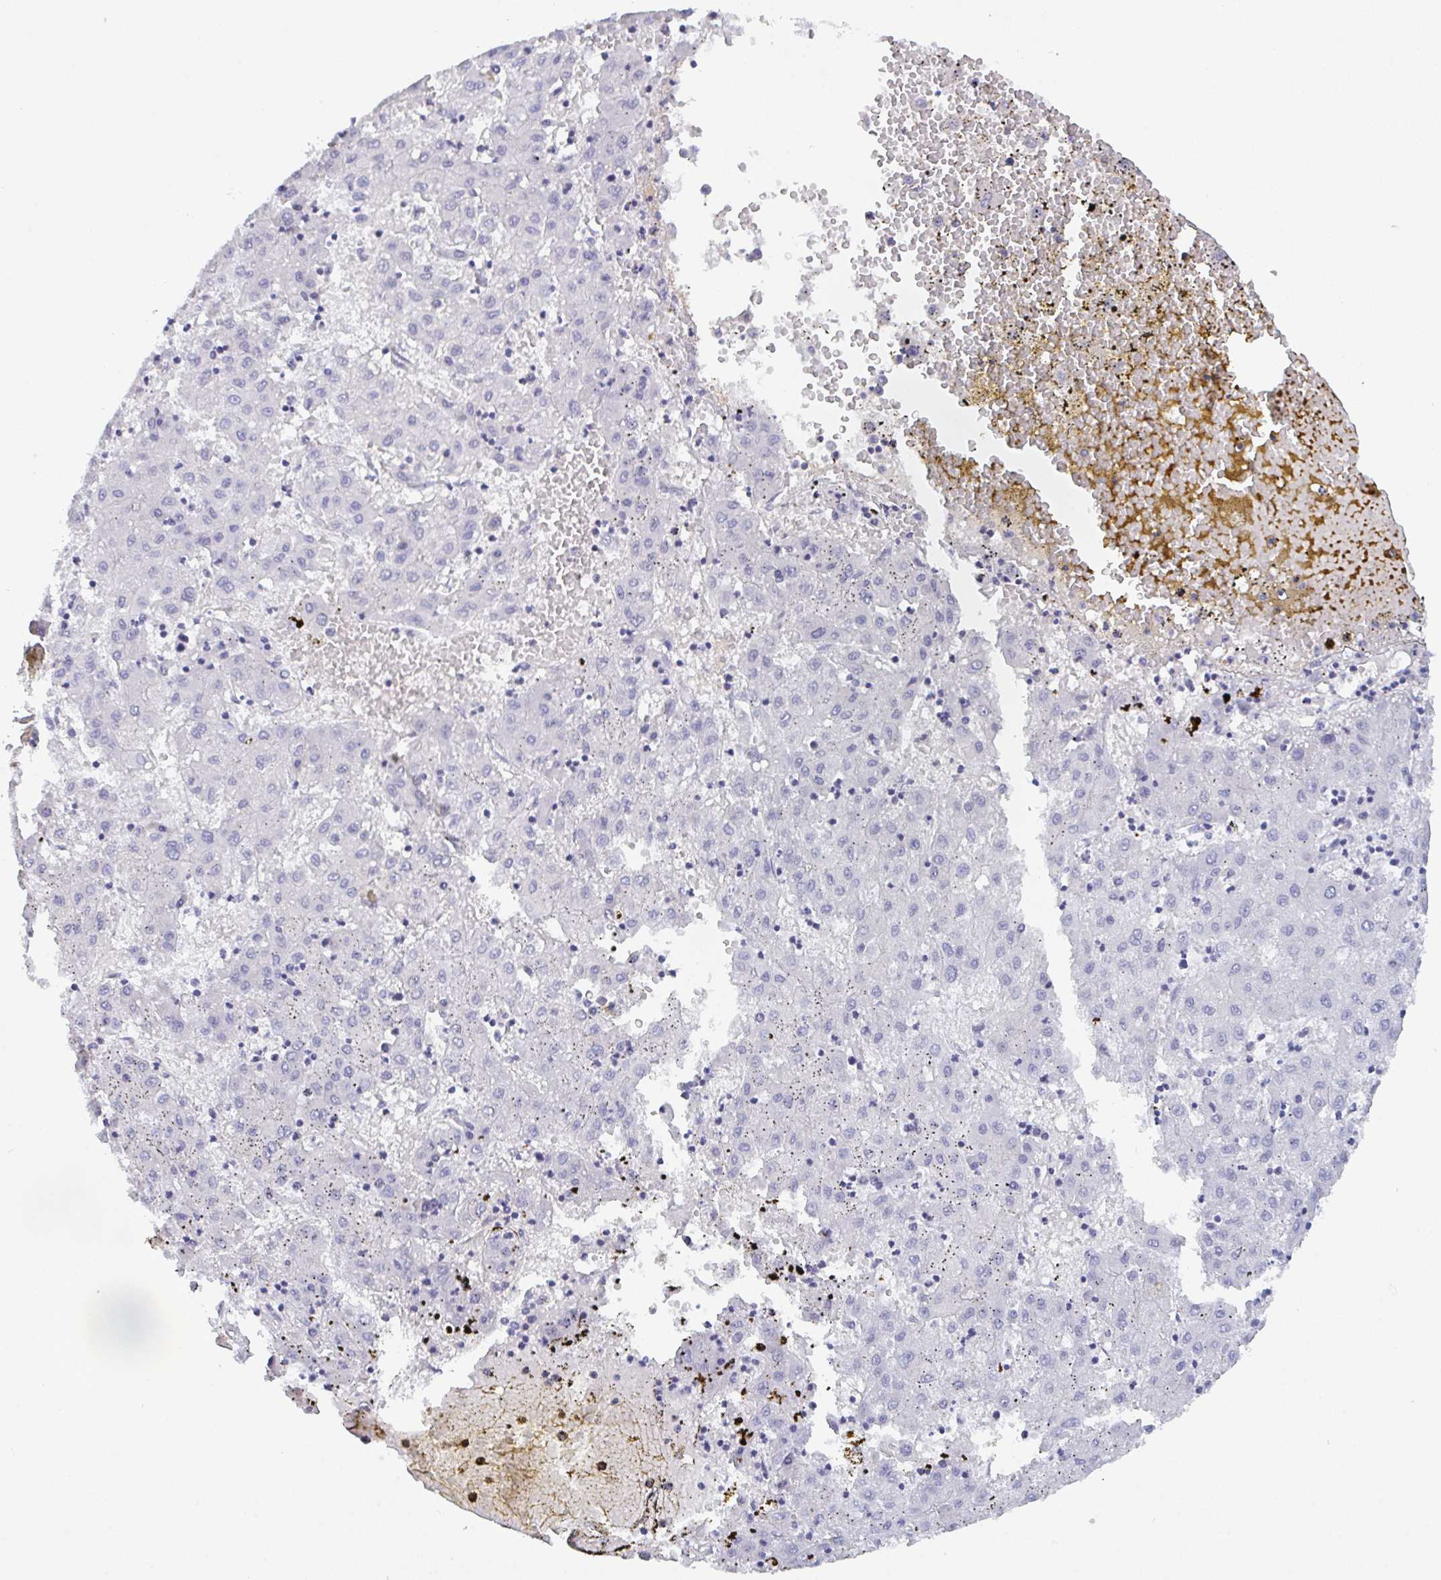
{"staining": {"intensity": "negative", "quantity": "none", "location": "none"}, "tissue": "liver cancer", "cell_type": "Tumor cells", "image_type": "cancer", "snomed": [{"axis": "morphology", "description": "Carcinoma, Hepatocellular, NOS"}, {"axis": "topography", "description": "Liver"}], "caption": "High power microscopy photomicrograph of an immunohistochemistry histopathology image of liver cancer, revealing no significant expression in tumor cells.", "gene": "SERPINB13", "patient": {"sex": "male", "age": 72}}